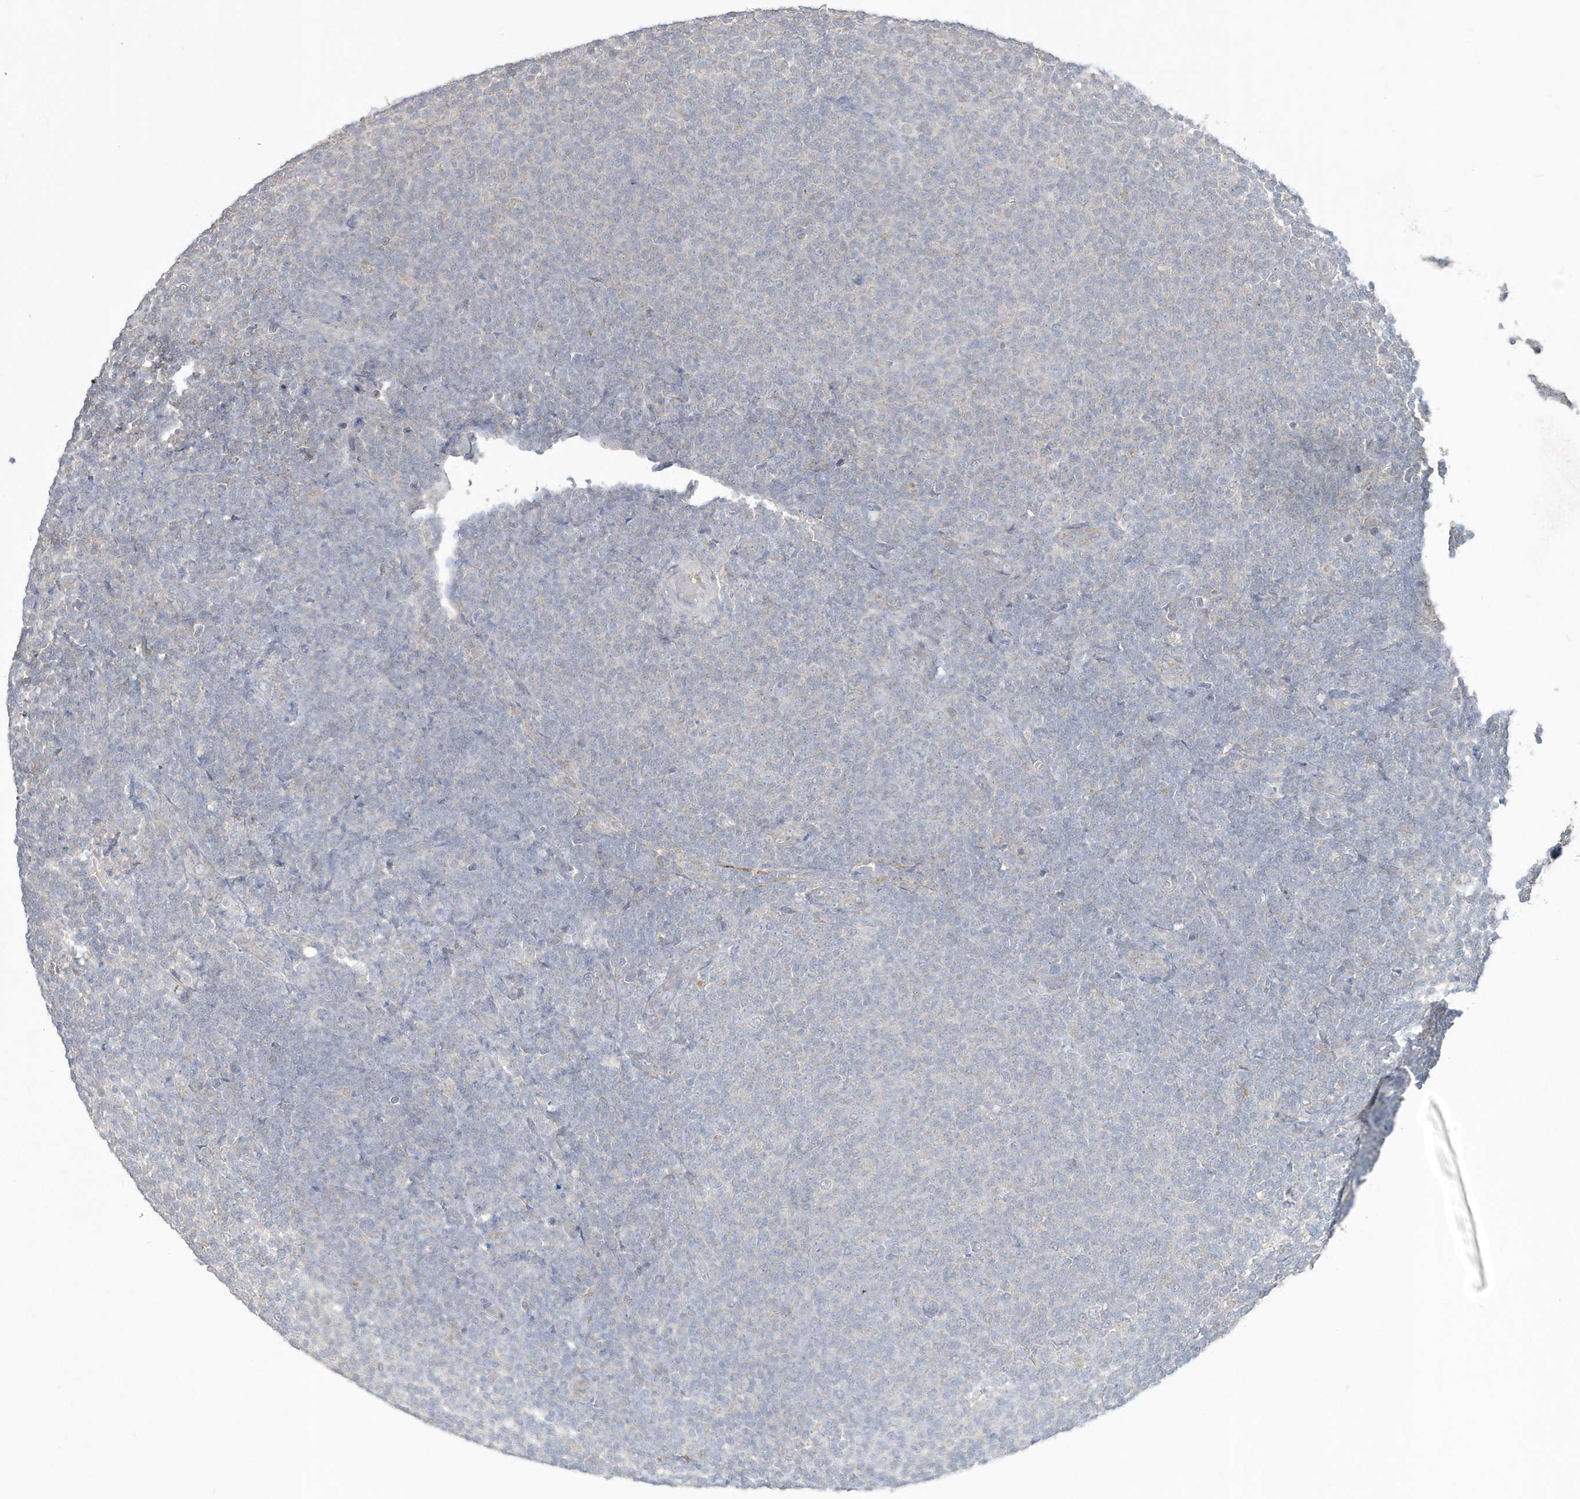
{"staining": {"intensity": "negative", "quantity": "none", "location": "none"}, "tissue": "lymphoma", "cell_type": "Tumor cells", "image_type": "cancer", "snomed": [{"axis": "morphology", "description": "Malignant lymphoma, non-Hodgkin's type, Low grade"}, {"axis": "topography", "description": "Lymph node"}], "caption": "This is an immunohistochemistry (IHC) micrograph of human lymphoma. There is no positivity in tumor cells.", "gene": "C1RL", "patient": {"sex": "male", "age": 66}}